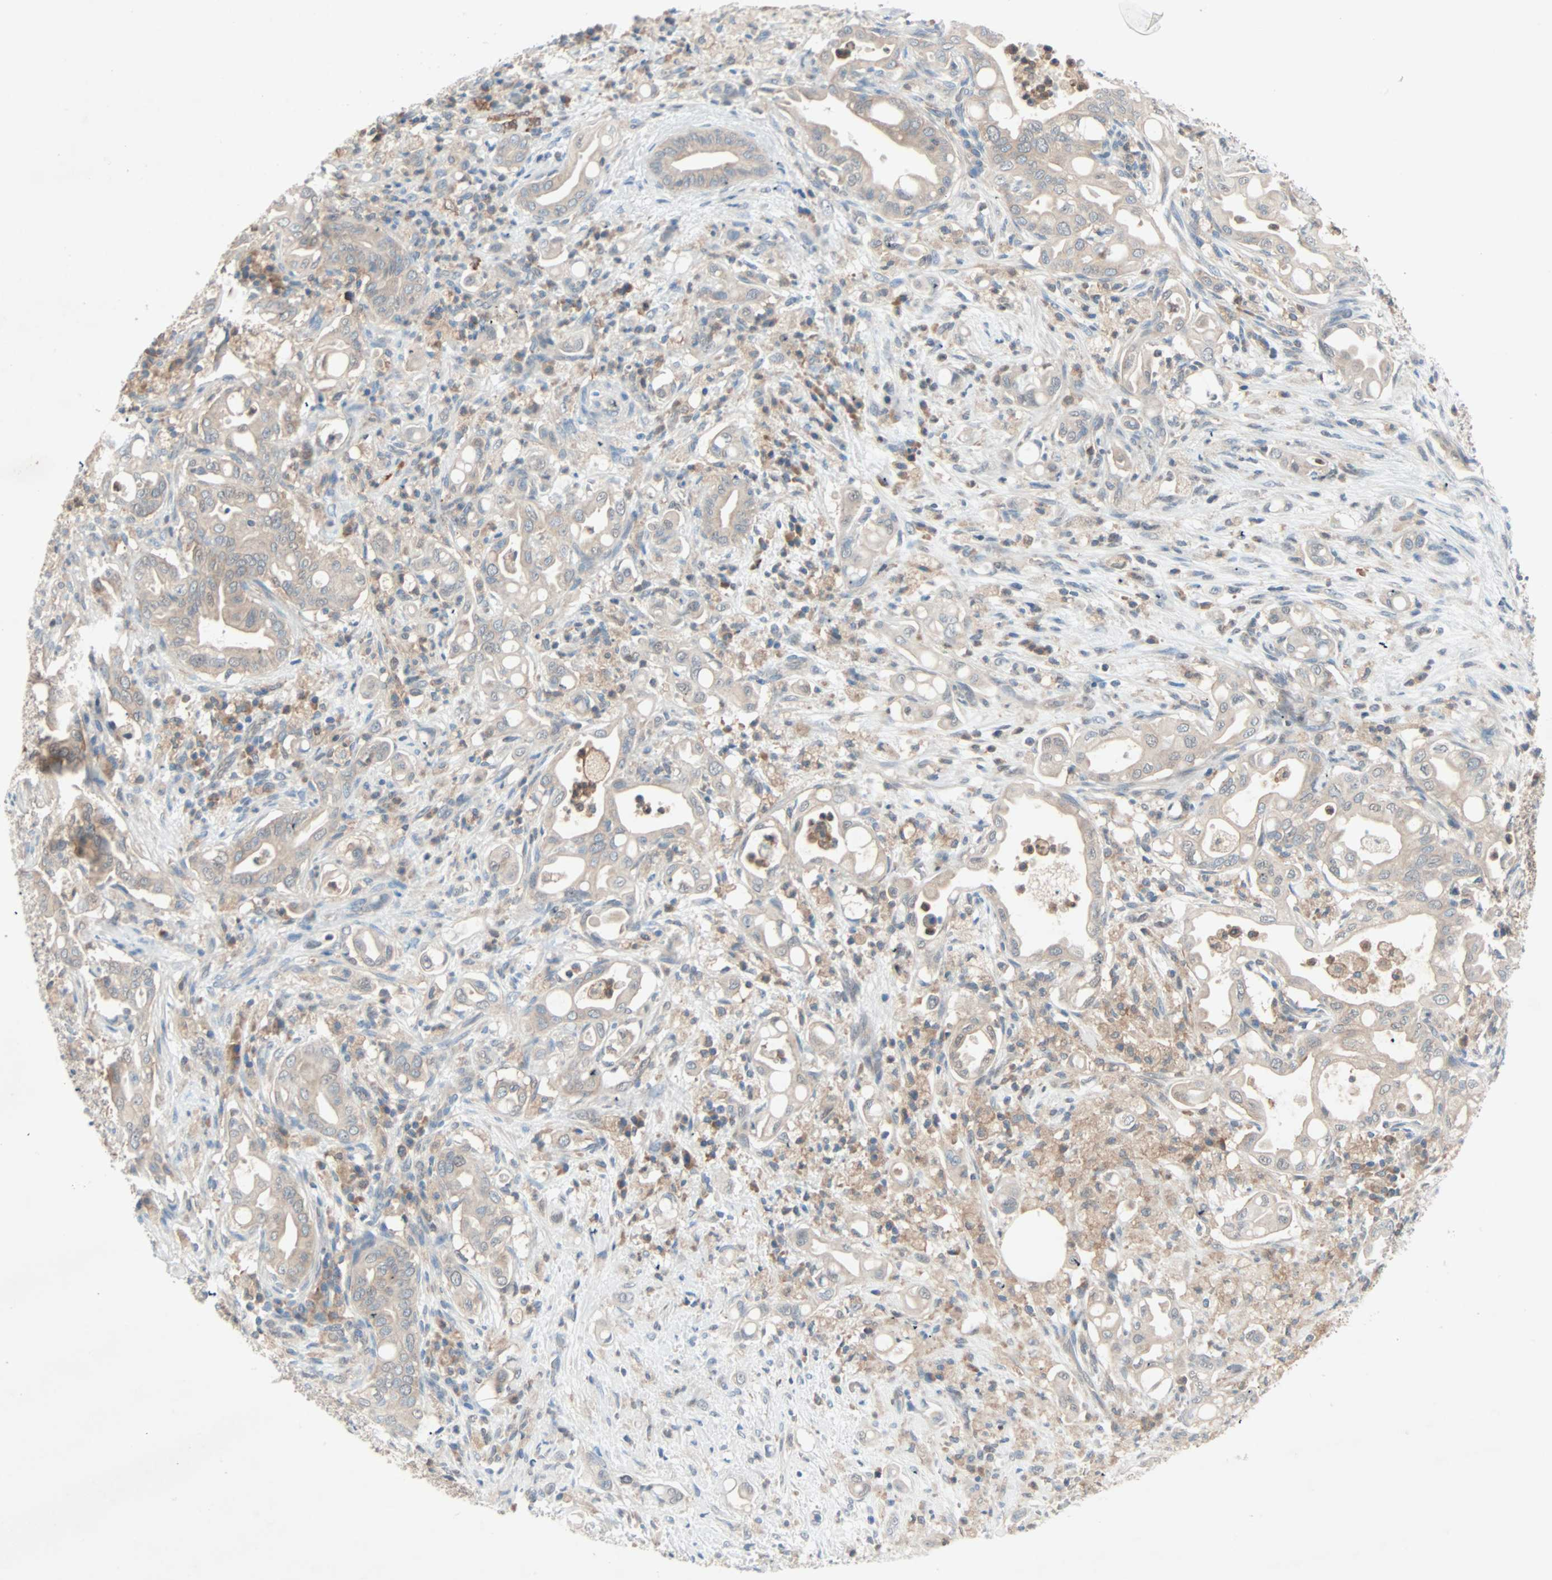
{"staining": {"intensity": "weak", "quantity": "25%-75%", "location": "cytoplasmic/membranous"}, "tissue": "liver cancer", "cell_type": "Tumor cells", "image_type": "cancer", "snomed": [{"axis": "morphology", "description": "Cholangiocarcinoma"}, {"axis": "topography", "description": "Liver"}], "caption": "Tumor cells exhibit weak cytoplasmic/membranous staining in about 25%-75% of cells in liver cancer (cholangiocarcinoma).", "gene": "SMIM8", "patient": {"sex": "female", "age": 68}}